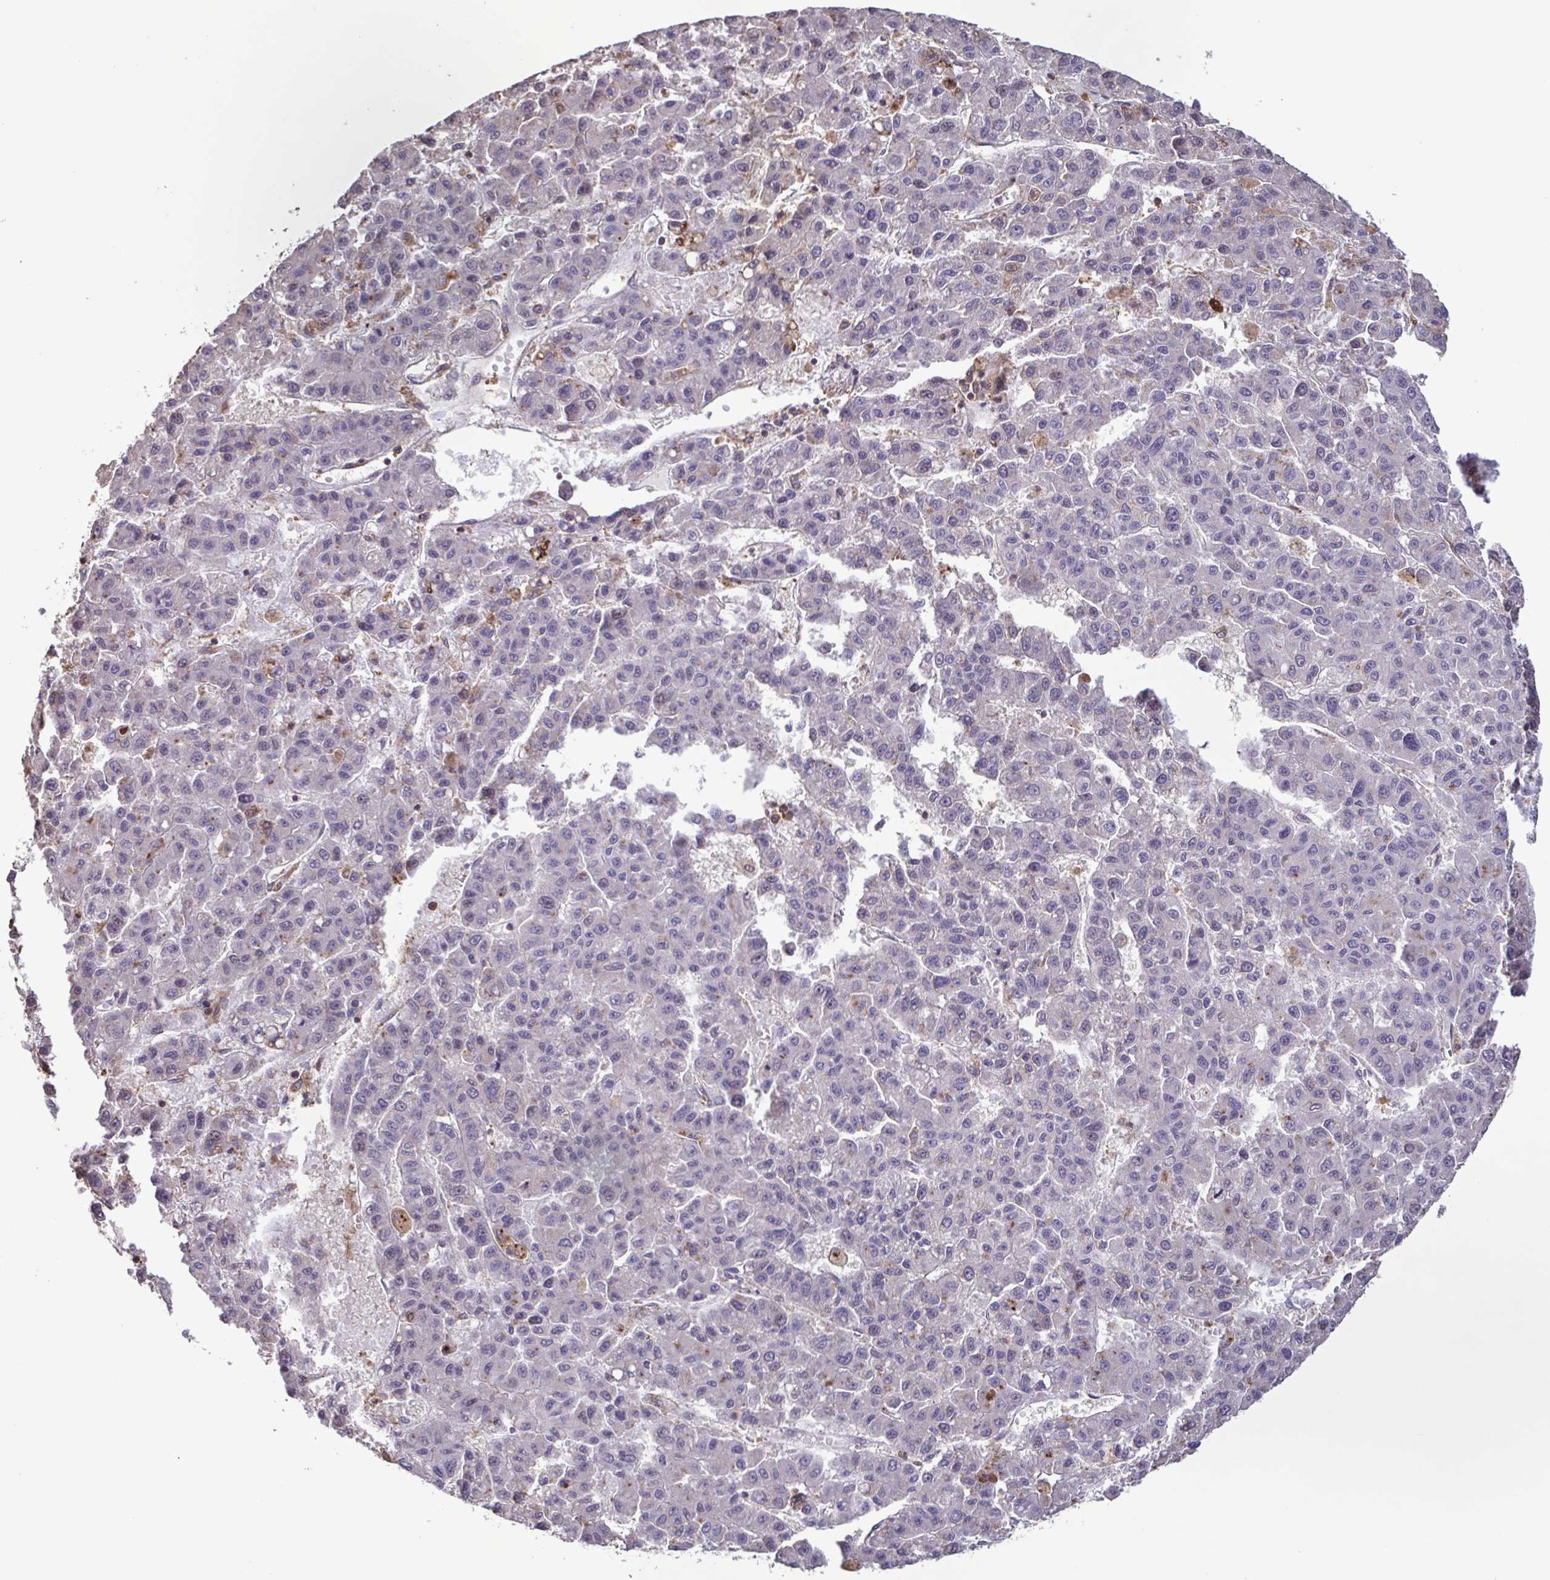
{"staining": {"intensity": "negative", "quantity": "none", "location": "none"}, "tissue": "liver cancer", "cell_type": "Tumor cells", "image_type": "cancer", "snomed": [{"axis": "morphology", "description": "Carcinoma, Hepatocellular, NOS"}, {"axis": "topography", "description": "Liver"}], "caption": "Immunohistochemistry micrograph of neoplastic tissue: human liver cancer (hepatocellular carcinoma) stained with DAB demonstrates no significant protein staining in tumor cells.", "gene": "ZNF200", "patient": {"sex": "male", "age": 70}}